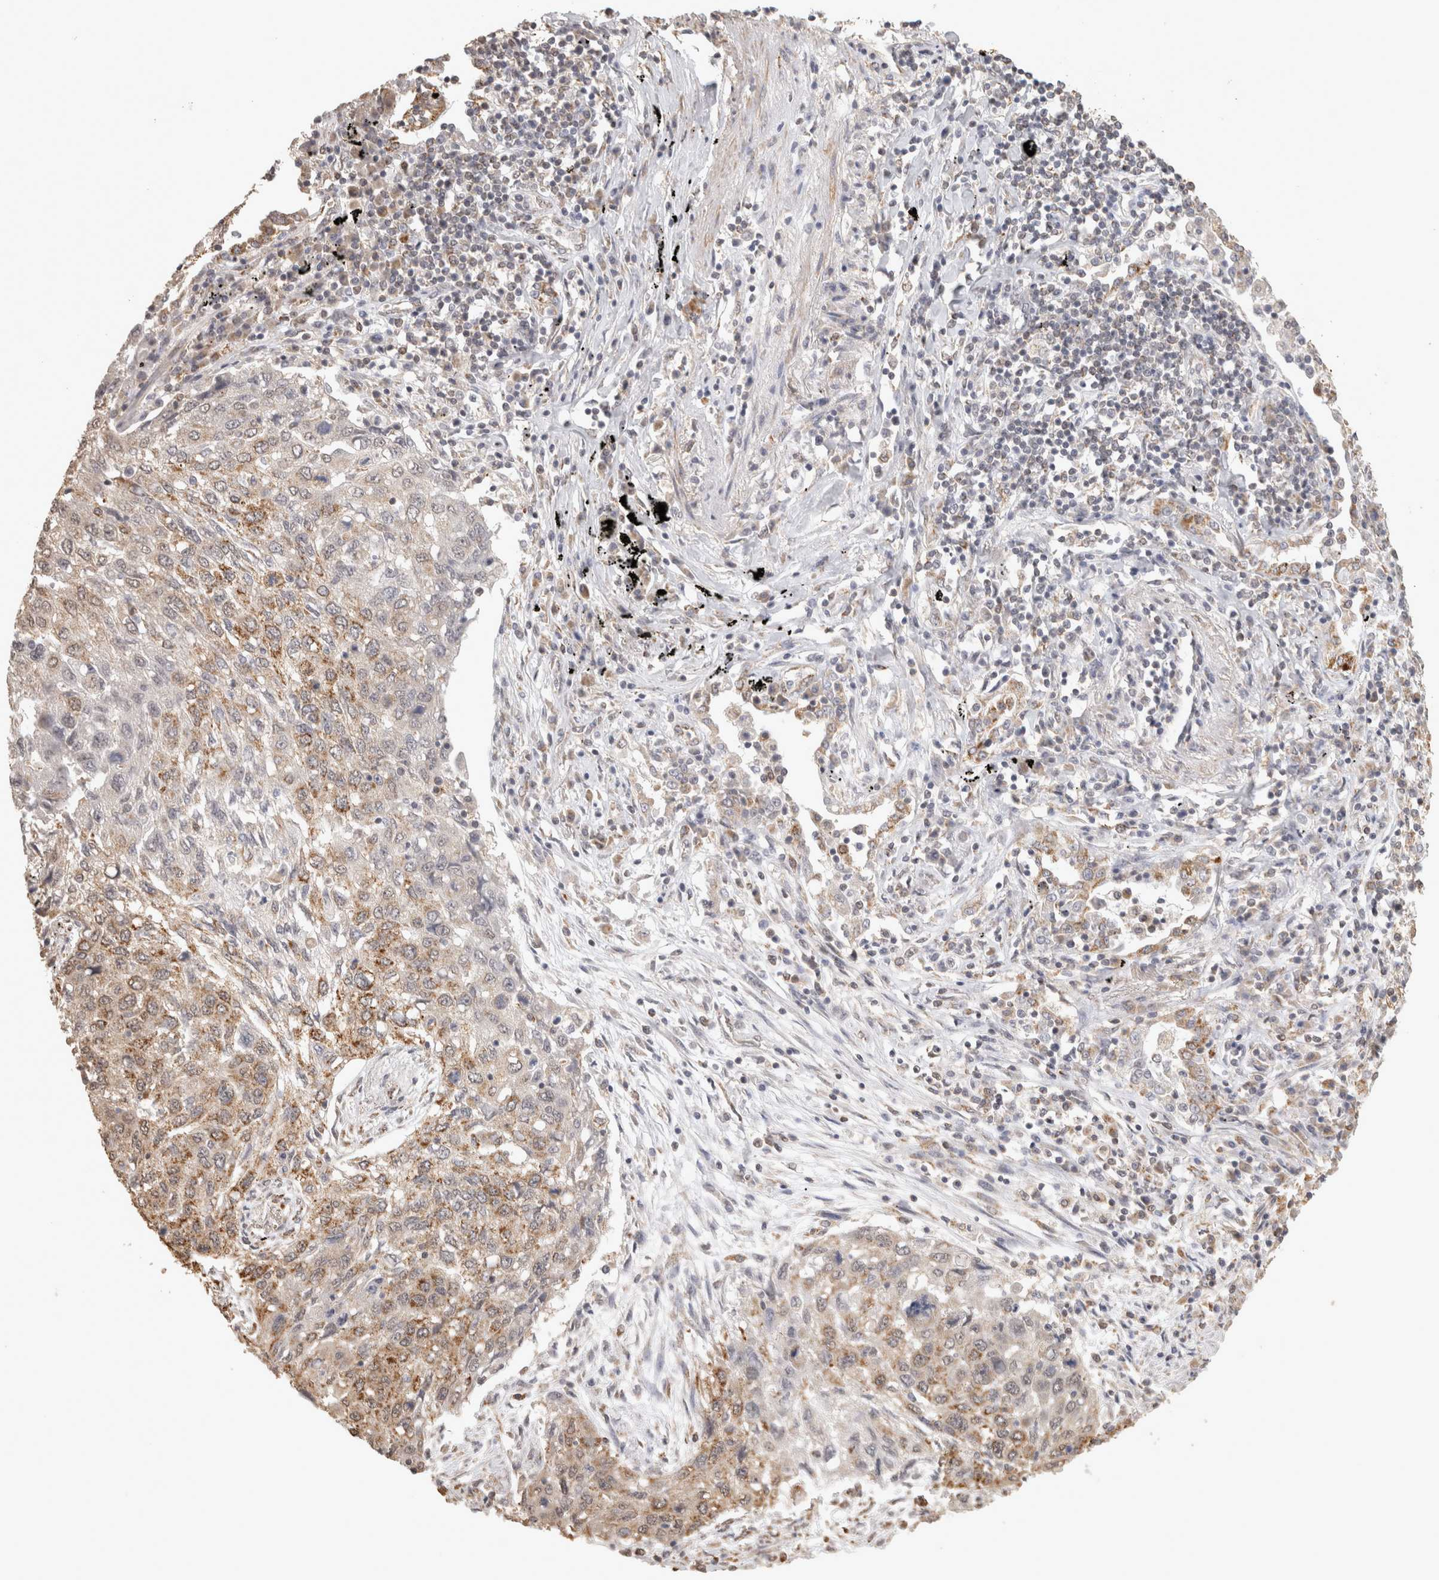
{"staining": {"intensity": "moderate", "quantity": ">75%", "location": "cytoplasmic/membranous"}, "tissue": "lung cancer", "cell_type": "Tumor cells", "image_type": "cancer", "snomed": [{"axis": "morphology", "description": "Squamous cell carcinoma, NOS"}, {"axis": "topography", "description": "Lung"}], "caption": "Tumor cells demonstrate medium levels of moderate cytoplasmic/membranous expression in approximately >75% of cells in squamous cell carcinoma (lung).", "gene": "BNIP3L", "patient": {"sex": "female", "age": 63}}